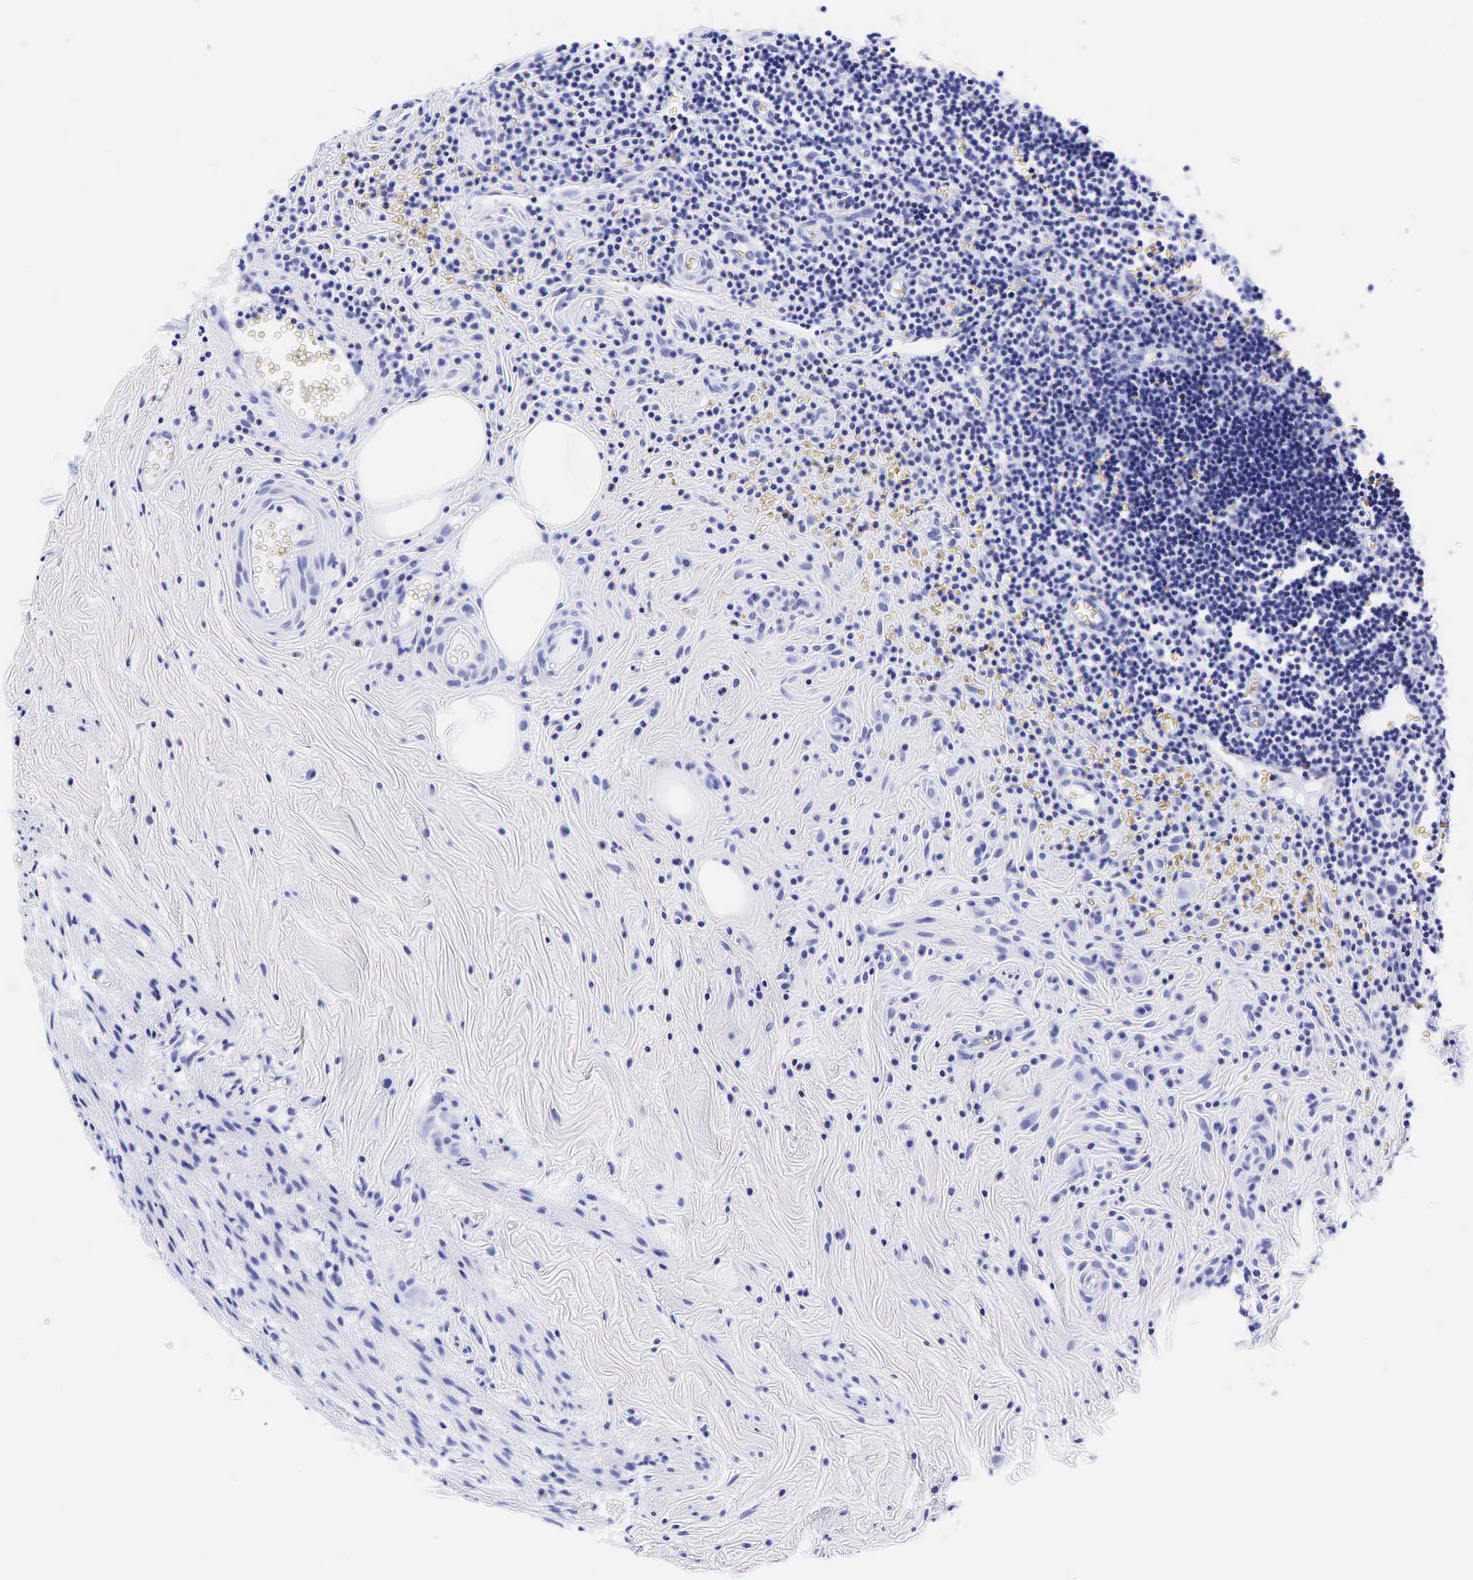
{"staining": {"intensity": "negative", "quantity": "none", "location": "none"}, "tissue": "appendix", "cell_type": "Glandular cells", "image_type": "normal", "snomed": [{"axis": "morphology", "description": "Normal tissue, NOS"}, {"axis": "topography", "description": "Appendix"}], "caption": "DAB (3,3'-diaminobenzidine) immunohistochemical staining of benign appendix exhibits no significant expression in glandular cells.", "gene": "GAST", "patient": {"sex": "female", "age": 19}}